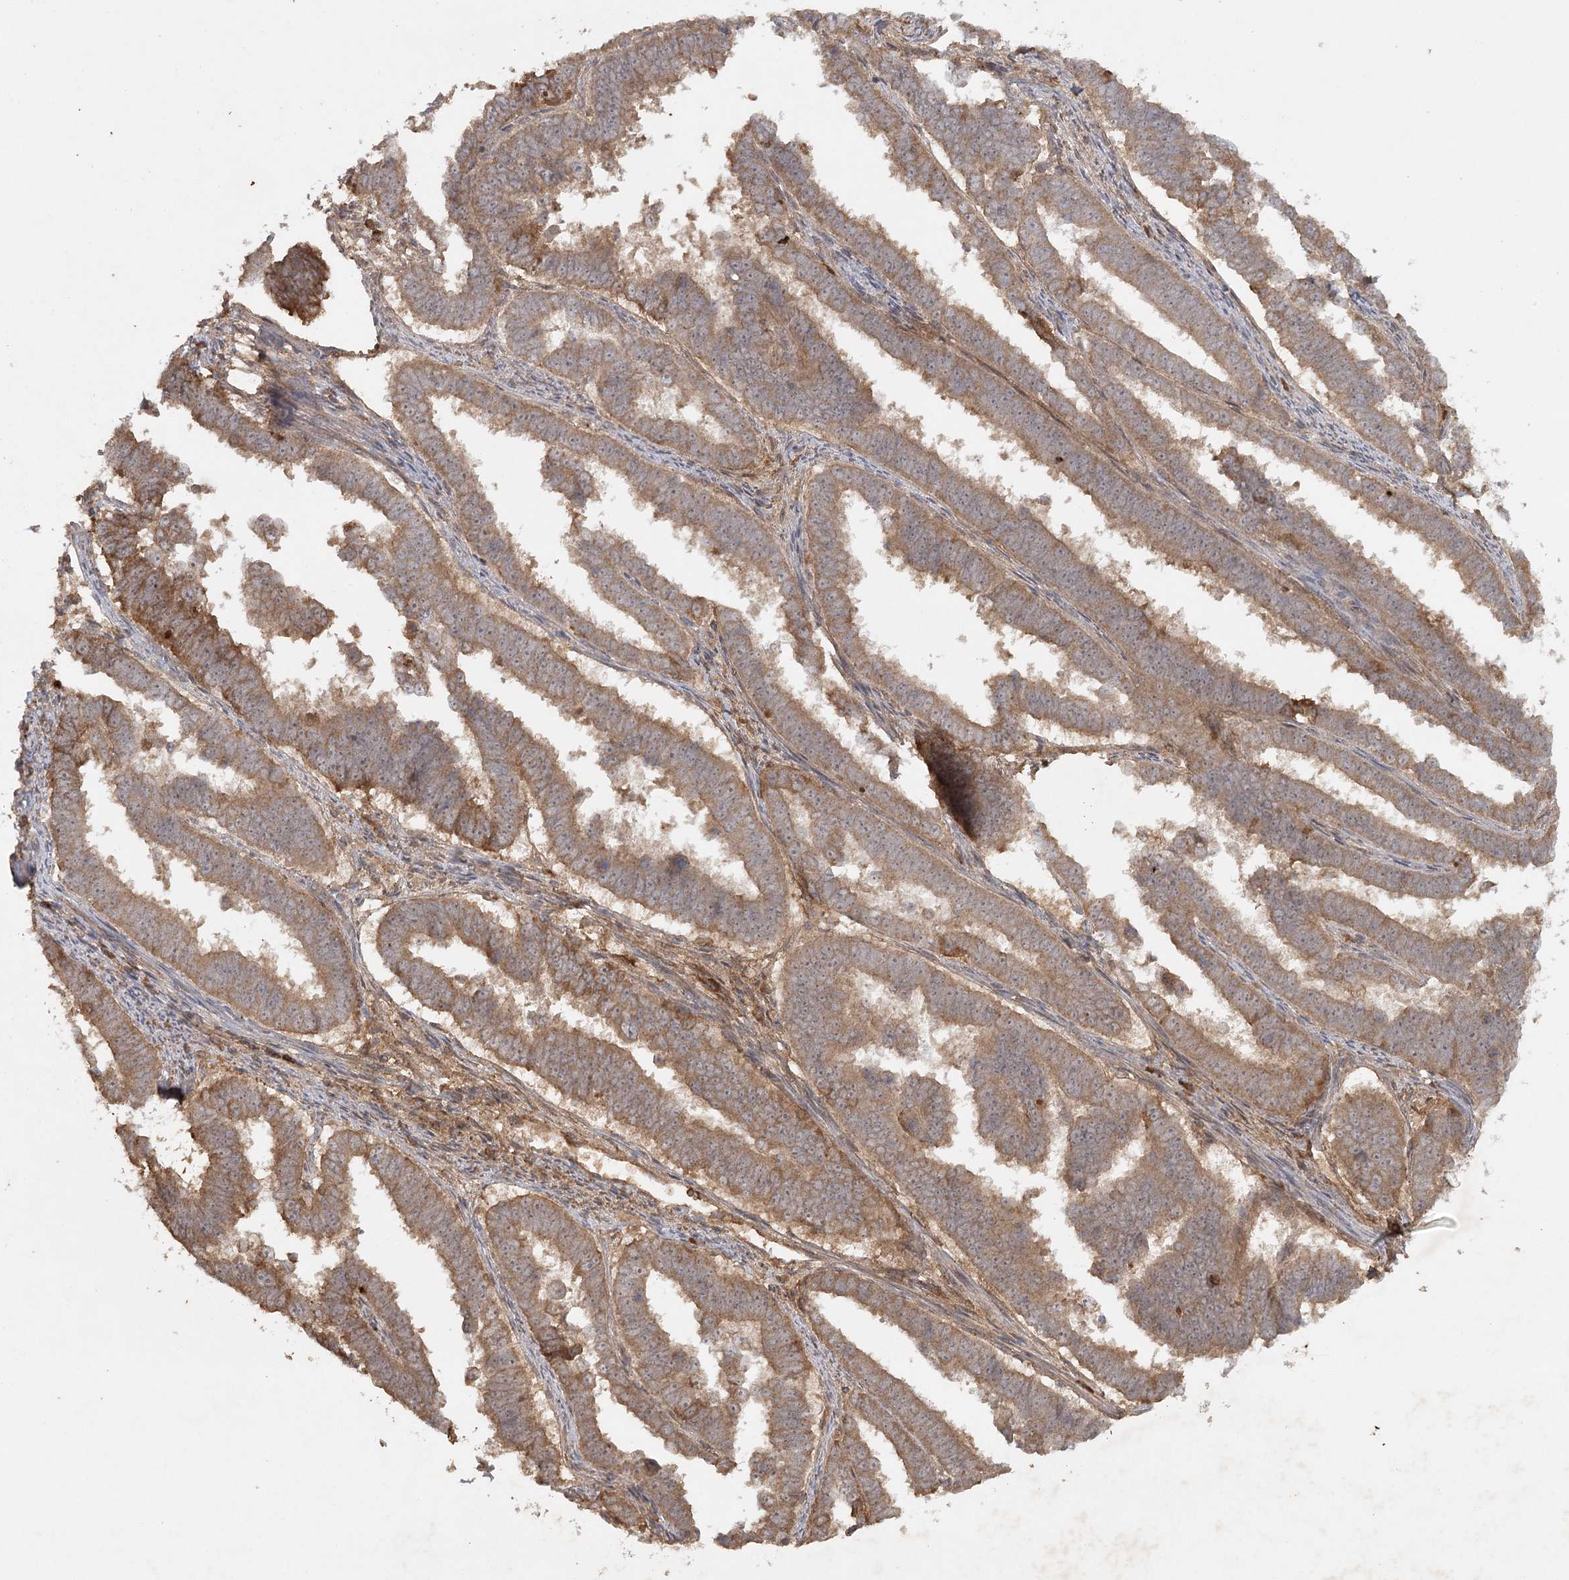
{"staining": {"intensity": "moderate", "quantity": ">75%", "location": "cytoplasmic/membranous"}, "tissue": "endometrial cancer", "cell_type": "Tumor cells", "image_type": "cancer", "snomed": [{"axis": "morphology", "description": "Adenocarcinoma, NOS"}, {"axis": "topography", "description": "Endometrium"}], "caption": "Endometrial cancer tissue displays moderate cytoplasmic/membranous positivity in approximately >75% of tumor cells The staining is performed using DAB (3,3'-diaminobenzidine) brown chromogen to label protein expression. The nuclei are counter-stained blue using hematoxylin.", "gene": "ARL13A", "patient": {"sex": "female", "age": 75}}